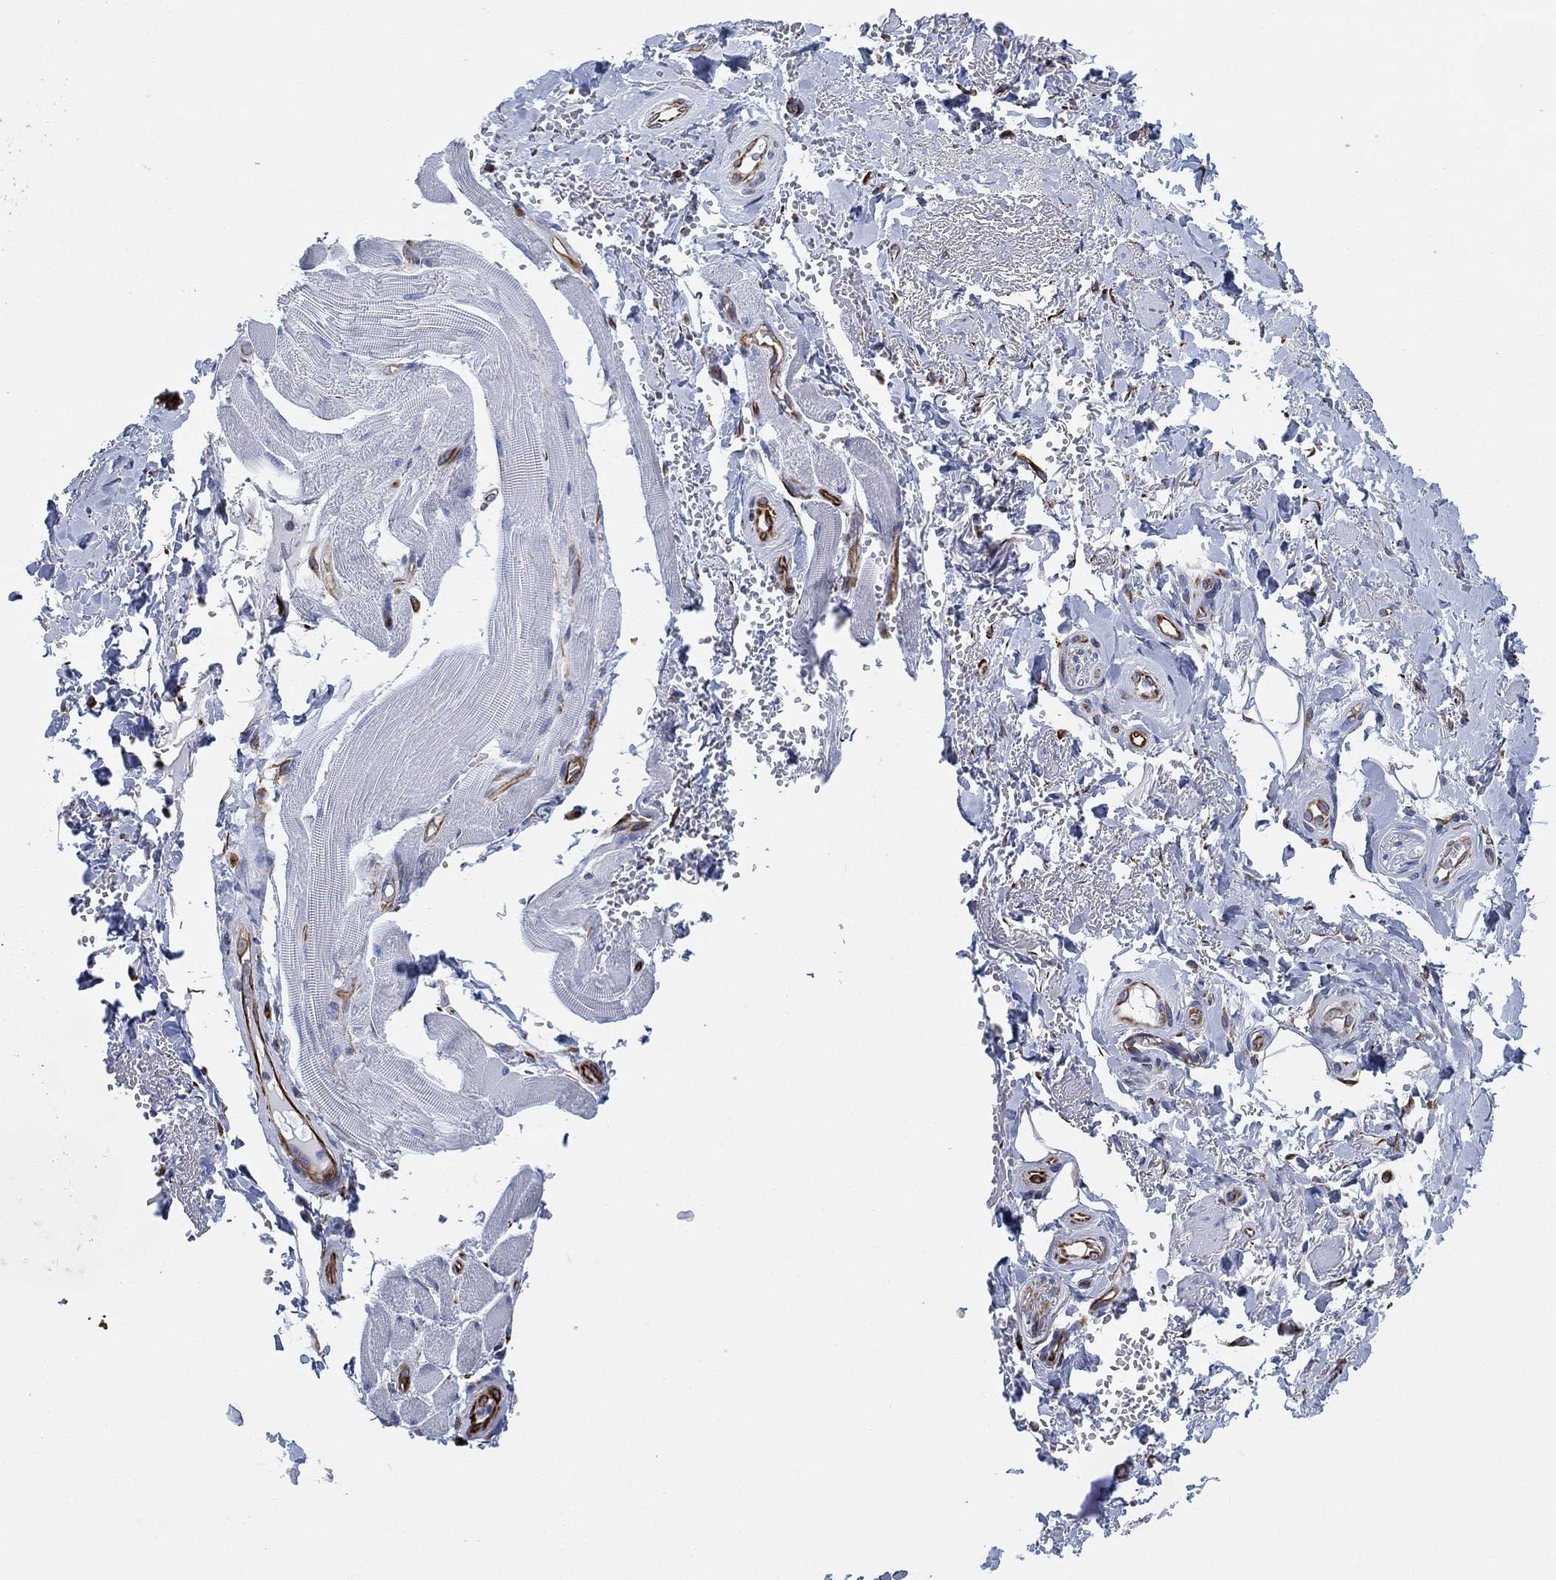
{"staining": {"intensity": "negative", "quantity": "none", "location": "none"}, "tissue": "adipose tissue", "cell_type": "Adipocytes", "image_type": "normal", "snomed": [{"axis": "morphology", "description": "Normal tissue, NOS"}, {"axis": "topography", "description": "Anal"}, {"axis": "topography", "description": "Peripheral nerve tissue"}], "caption": "An immunohistochemistry (IHC) histopathology image of normal adipose tissue is shown. There is no staining in adipocytes of adipose tissue. The staining was performed using DAB (3,3'-diaminobenzidine) to visualize the protein expression in brown, while the nuclei were stained in blue with hematoxylin (Magnification: 20x).", "gene": "PSKH2", "patient": {"sex": "male", "age": 53}}